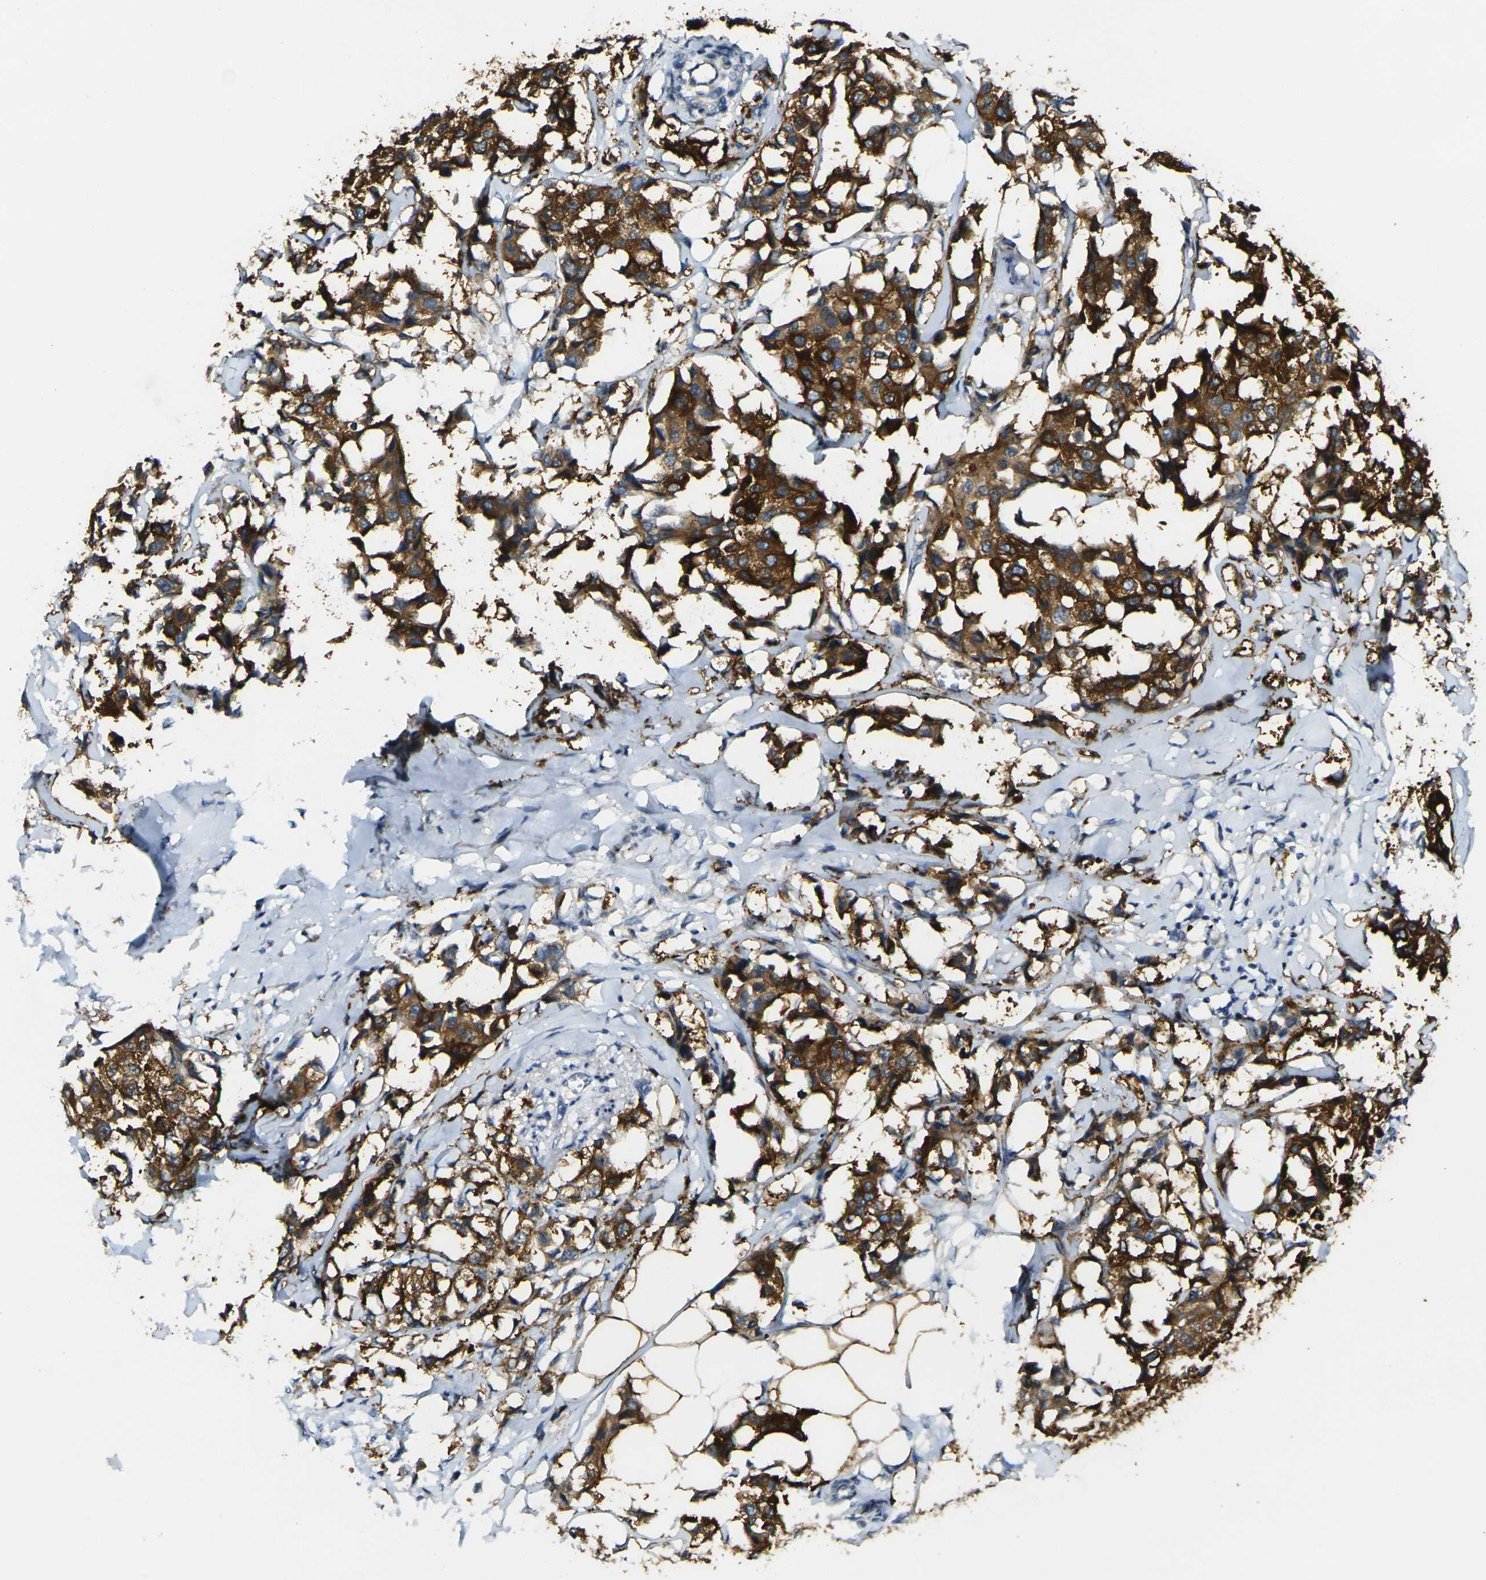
{"staining": {"intensity": "strong", "quantity": ">75%", "location": "cytoplasmic/membranous"}, "tissue": "breast cancer", "cell_type": "Tumor cells", "image_type": "cancer", "snomed": [{"axis": "morphology", "description": "Duct carcinoma"}, {"axis": "topography", "description": "Breast"}], "caption": "A high-resolution micrograph shows IHC staining of breast cancer (invasive ductal carcinoma), which demonstrates strong cytoplasmic/membranous positivity in approximately >75% of tumor cells. (DAB (3,3'-diaminobenzidine) = brown stain, brightfield microscopy at high magnification).", "gene": "GNA12", "patient": {"sex": "female", "age": 80}}